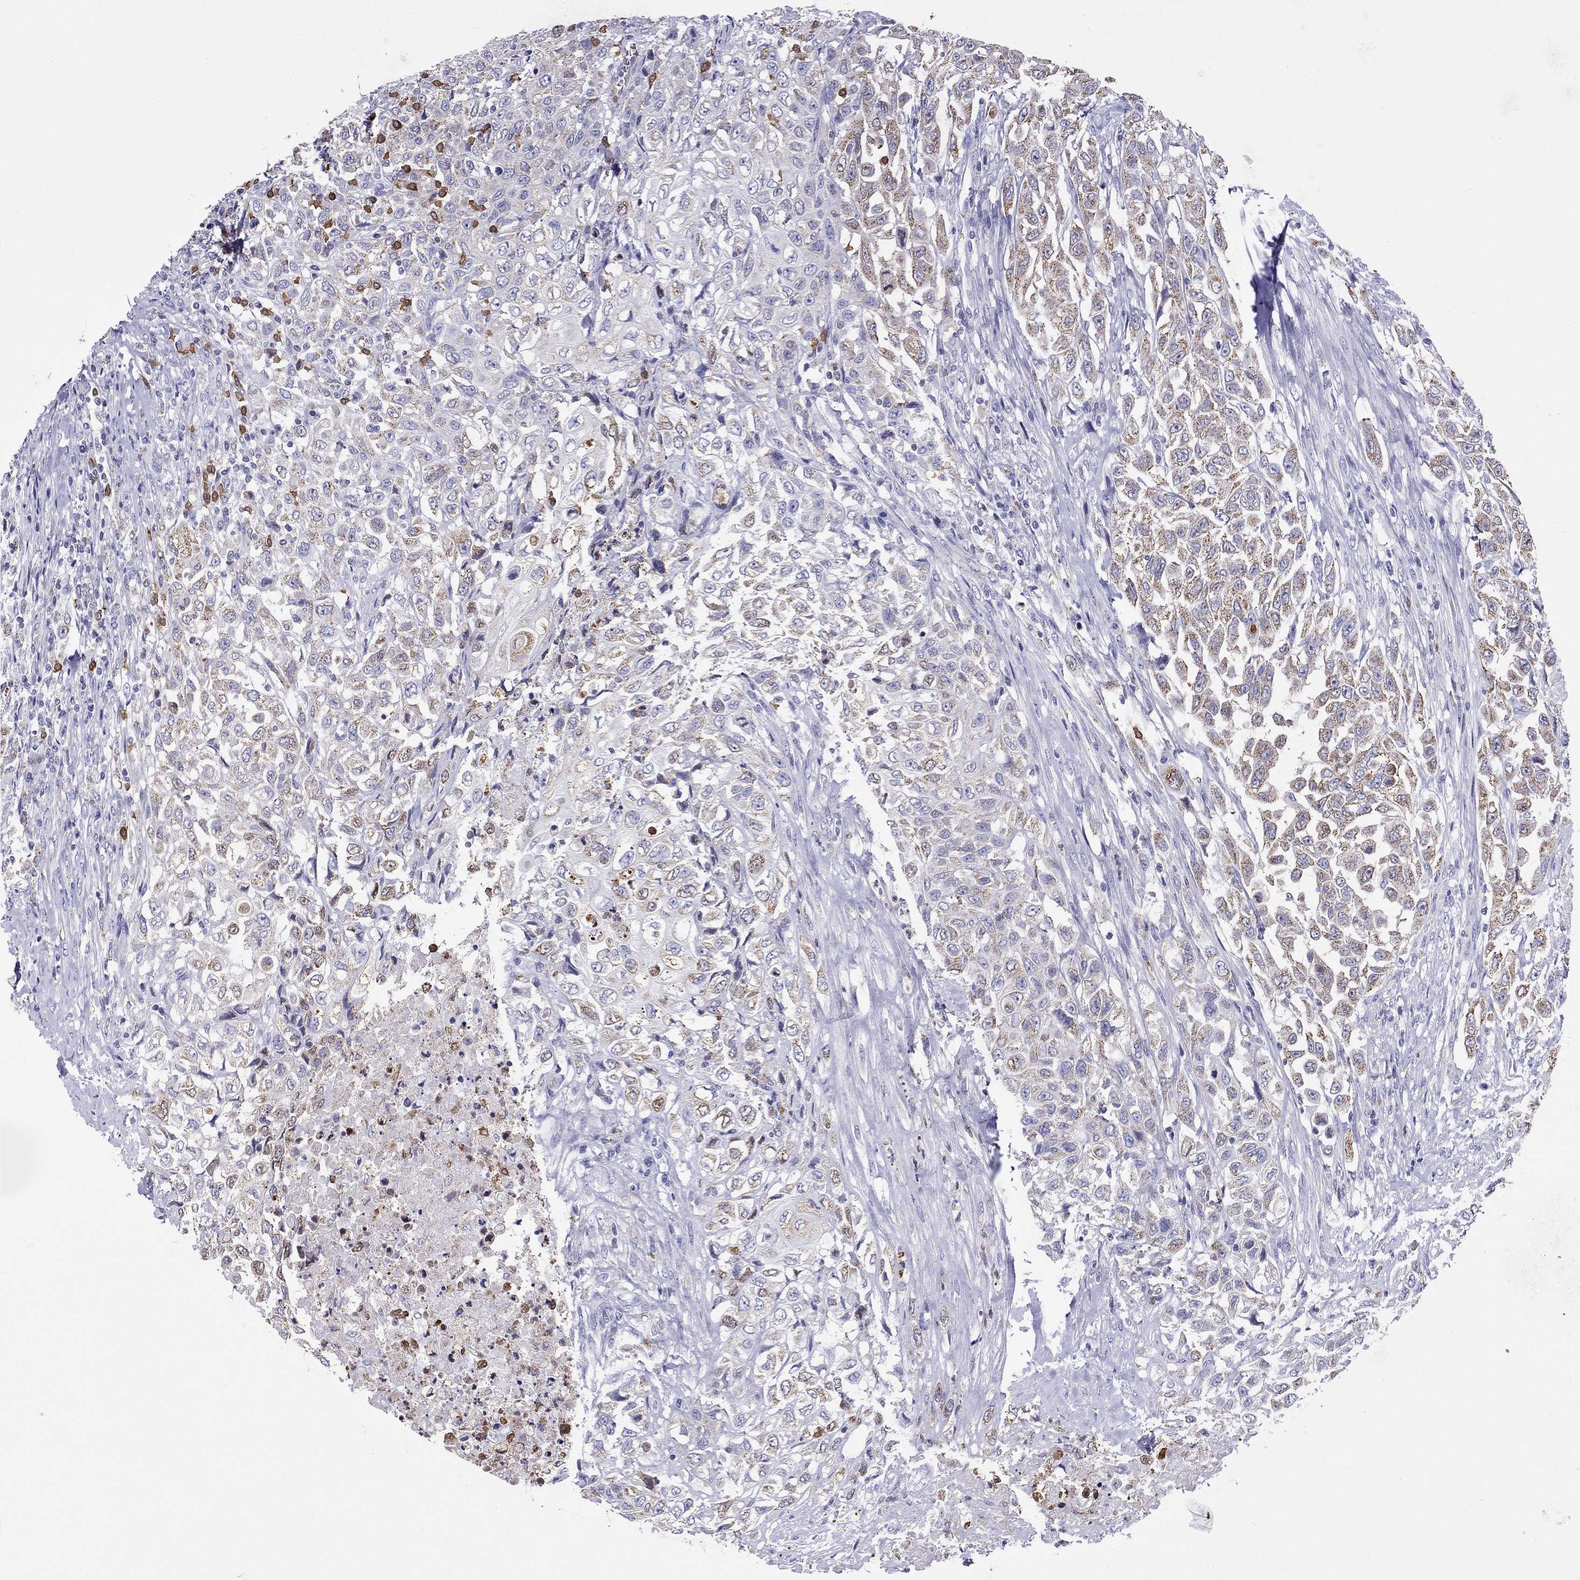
{"staining": {"intensity": "moderate", "quantity": "<25%", "location": "cytoplasmic/membranous"}, "tissue": "urothelial cancer", "cell_type": "Tumor cells", "image_type": "cancer", "snomed": [{"axis": "morphology", "description": "Urothelial carcinoma, High grade"}, {"axis": "topography", "description": "Urinary bladder"}], "caption": "This is a photomicrograph of IHC staining of urothelial carcinoma (high-grade), which shows moderate expression in the cytoplasmic/membranous of tumor cells.", "gene": "SCG2", "patient": {"sex": "female", "age": 56}}